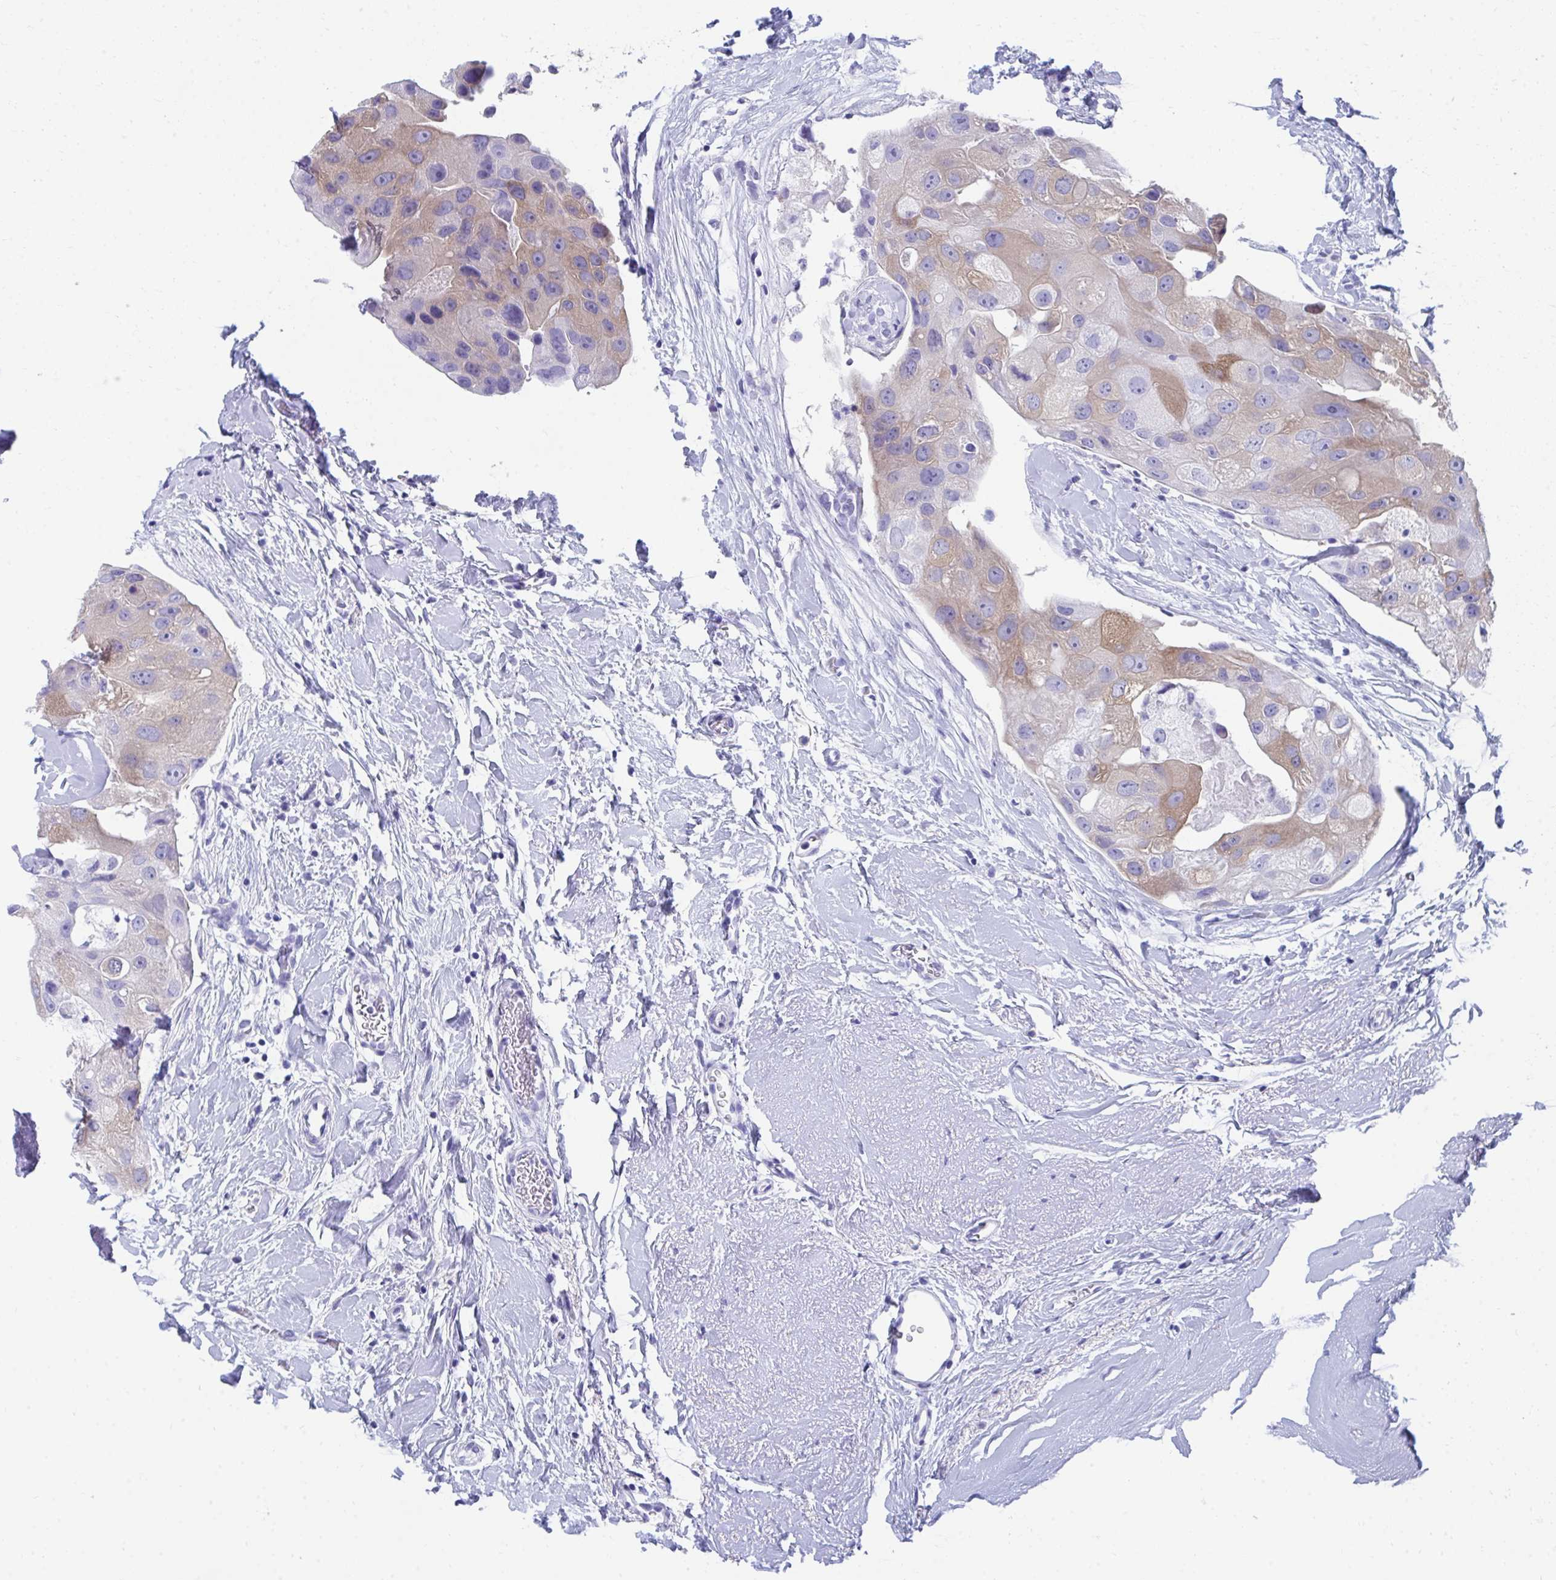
{"staining": {"intensity": "weak", "quantity": "25%-75%", "location": "cytoplasmic/membranous"}, "tissue": "breast cancer", "cell_type": "Tumor cells", "image_type": "cancer", "snomed": [{"axis": "morphology", "description": "Duct carcinoma"}, {"axis": "topography", "description": "Breast"}], "caption": "Brown immunohistochemical staining in breast invasive ductal carcinoma shows weak cytoplasmic/membranous expression in approximately 25%-75% of tumor cells.", "gene": "HGD", "patient": {"sex": "female", "age": 43}}